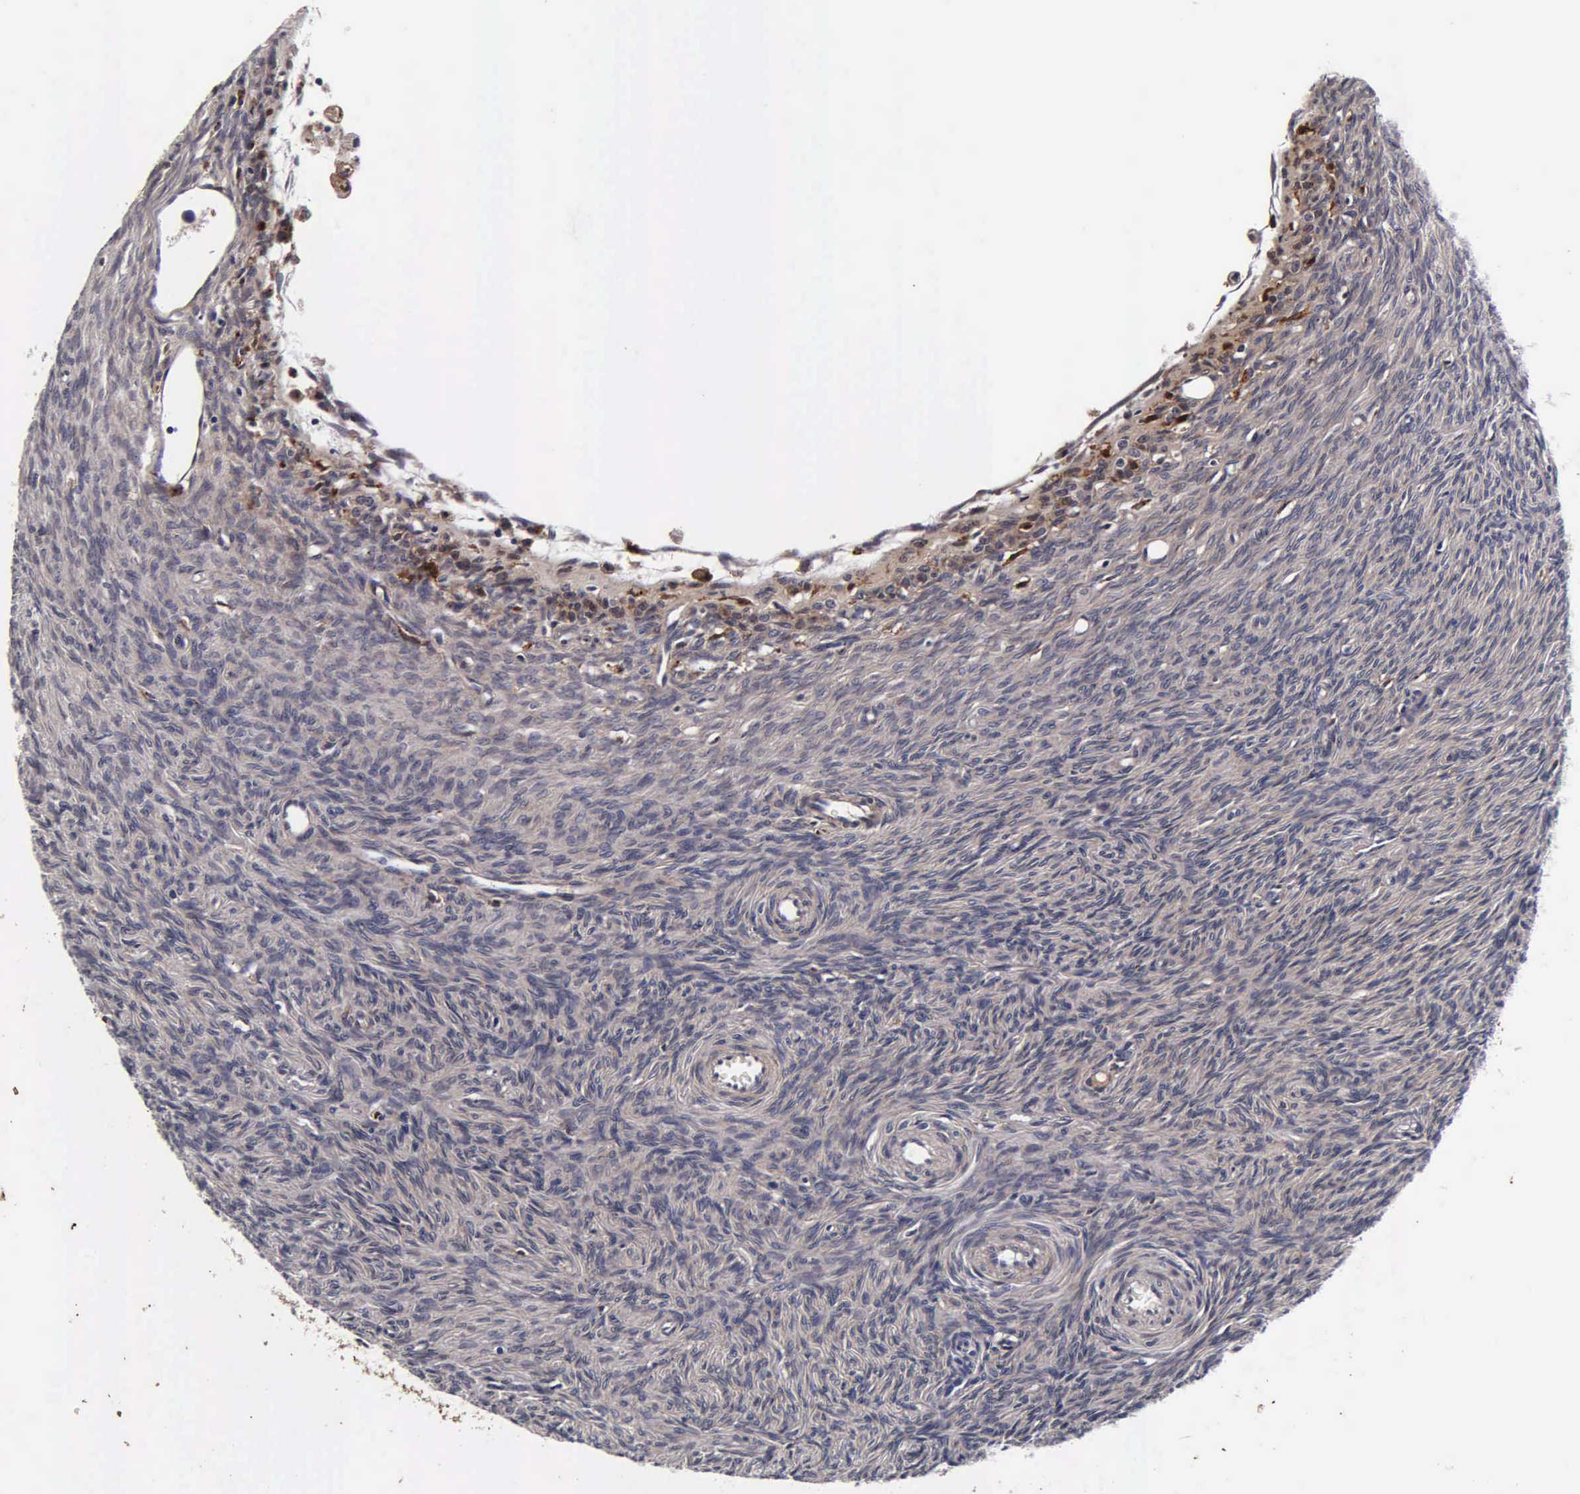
{"staining": {"intensity": "weak", "quantity": "25%-75%", "location": "cytoplasmic/membranous"}, "tissue": "ovary", "cell_type": "Ovarian stroma cells", "image_type": "normal", "snomed": [{"axis": "morphology", "description": "Normal tissue, NOS"}, {"axis": "topography", "description": "Ovary"}], "caption": "Ovary stained with IHC exhibits weak cytoplasmic/membranous positivity in approximately 25%-75% of ovarian stroma cells.", "gene": "CST3", "patient": {"sex": "female", "age": 32}}